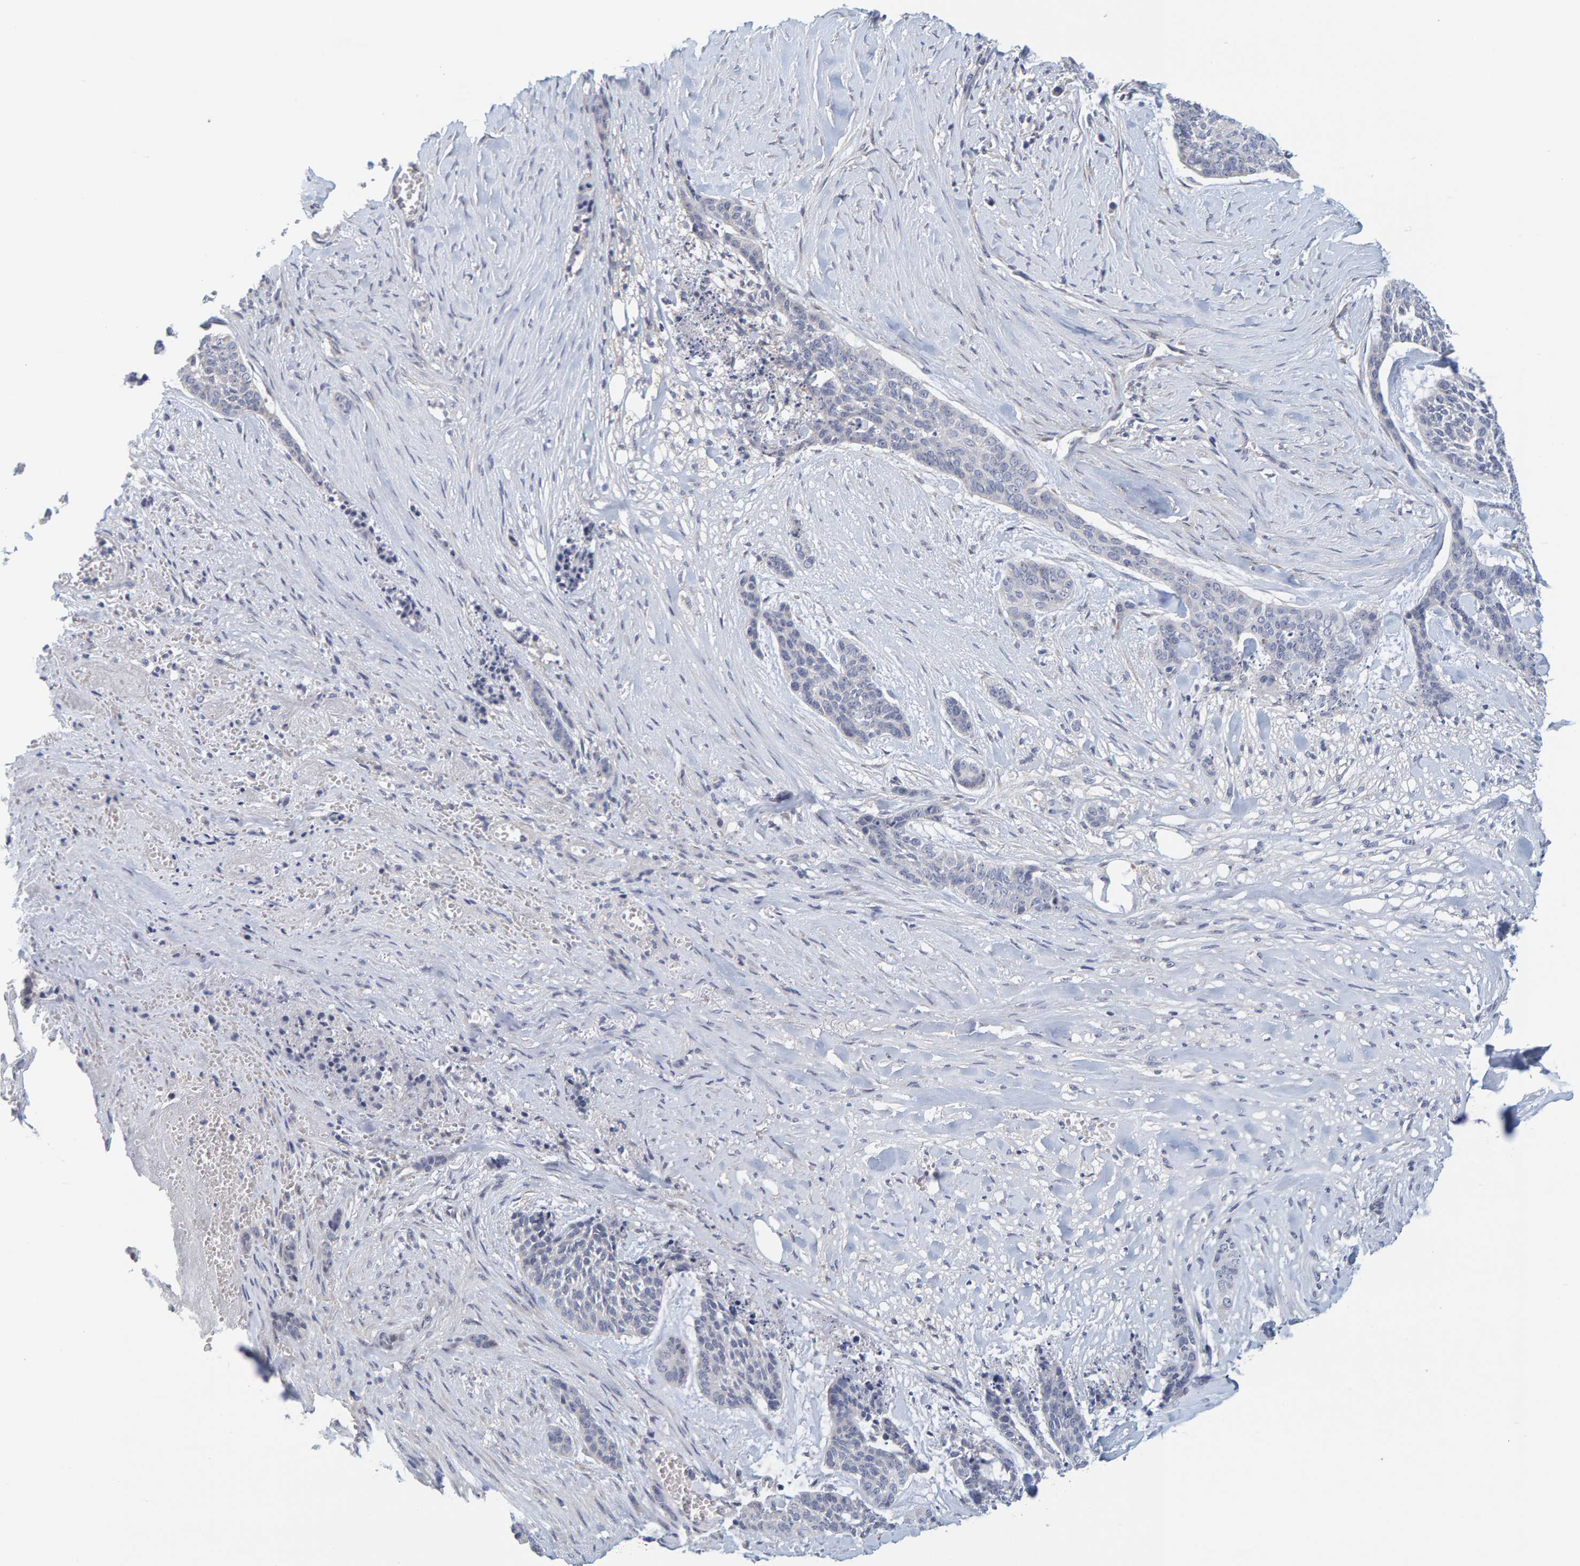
{"staining": {"intensity": "negative", "quantity": "none", "location": "none"}, "tissue": "skin cancer", "cell_type": "Tumor cells", "image_type": "cancer", "snomed": [{"axis": "morphology", "description": "Basal cell carcinoma"}, {"axis": "topography", "description": "Skin"}], "caption": "Immunohistochemical staining of basal cell carcinoma (skin) displays no significant staining in tumor cells.", "gene": "ZNF77", "patient": {"sex": "female", "age": 64}}